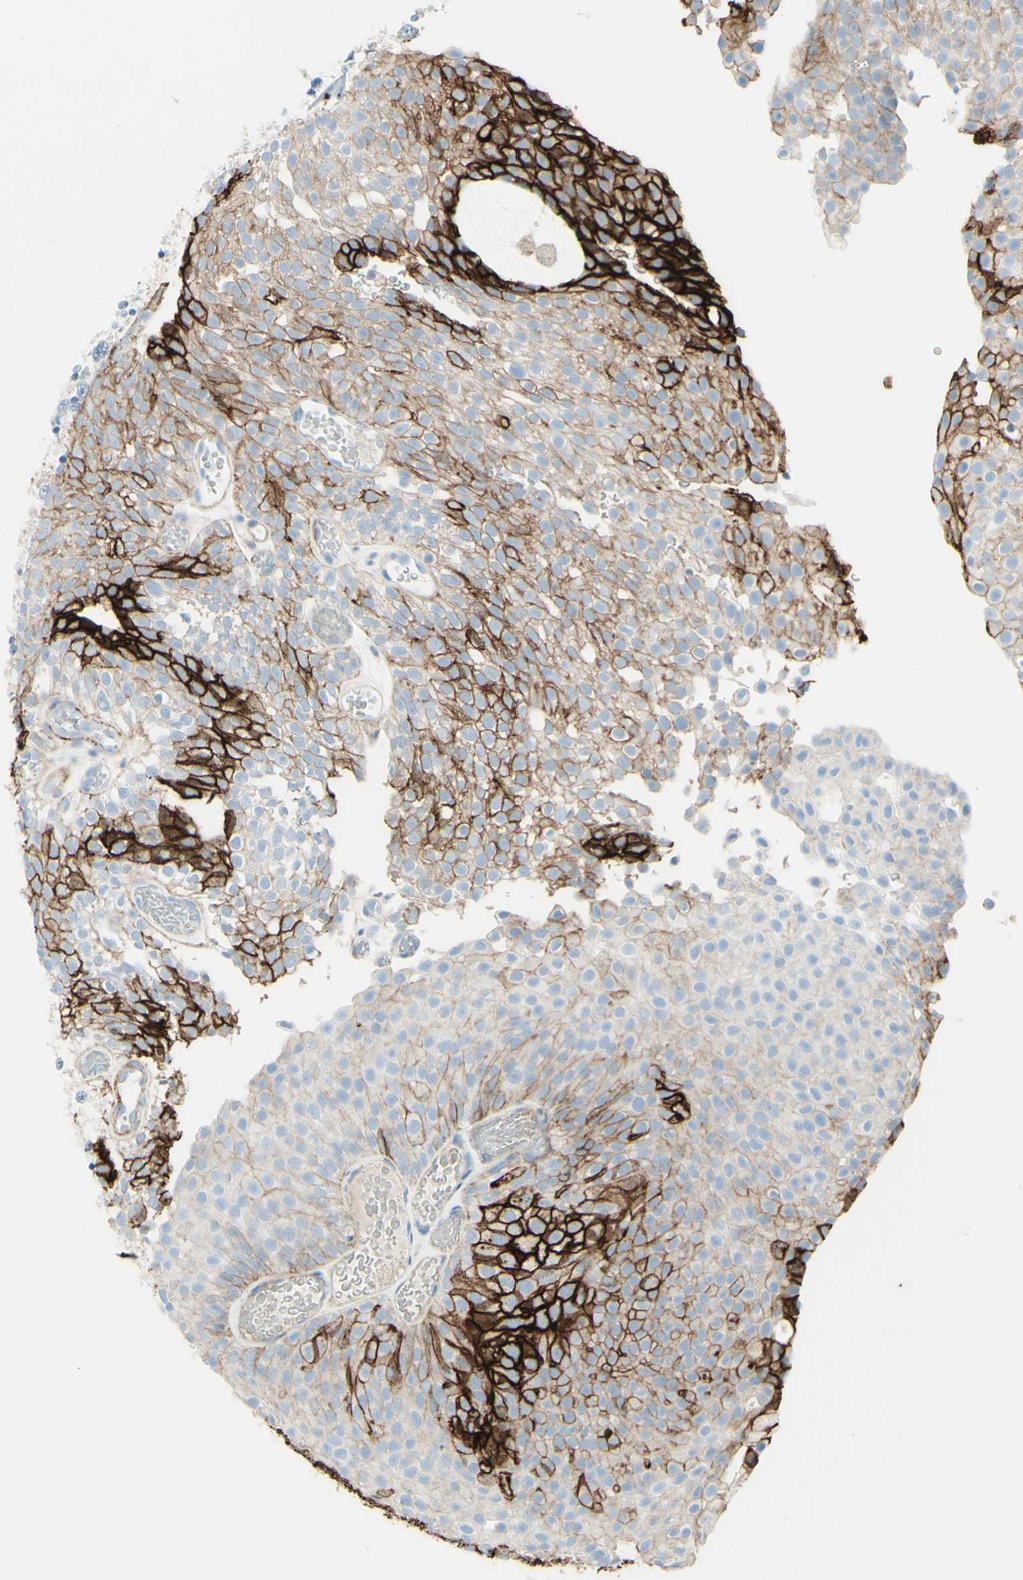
{"staining": {"intensity": "strong", "quantity": "25%-75%", "location": "cytoplasmic/membranous"}, "tissue": "urothelial cancer", "cell_type": "Tumor cells", "image_type": "cancer", "snomed": [{"axis": "morphology", "description": "Urothelial carcinoma, Low grade"}, {"axis": "topography", "description": "Urinary bladder"}], "caption": "Protein expression analysis of human urothelial carcinoma (low-grade) reveals strong cytoplasmic/membranous expression in about 25%-75% of tumor cells. The protein is stained brown, and the nuclei are stained in blue (DAB (3,3'-diaminobenzidine) IHC with brightfield microscopy, high magnification).", "gene": "ALCAM", "patient": {"sex": "male", "age": 78}}